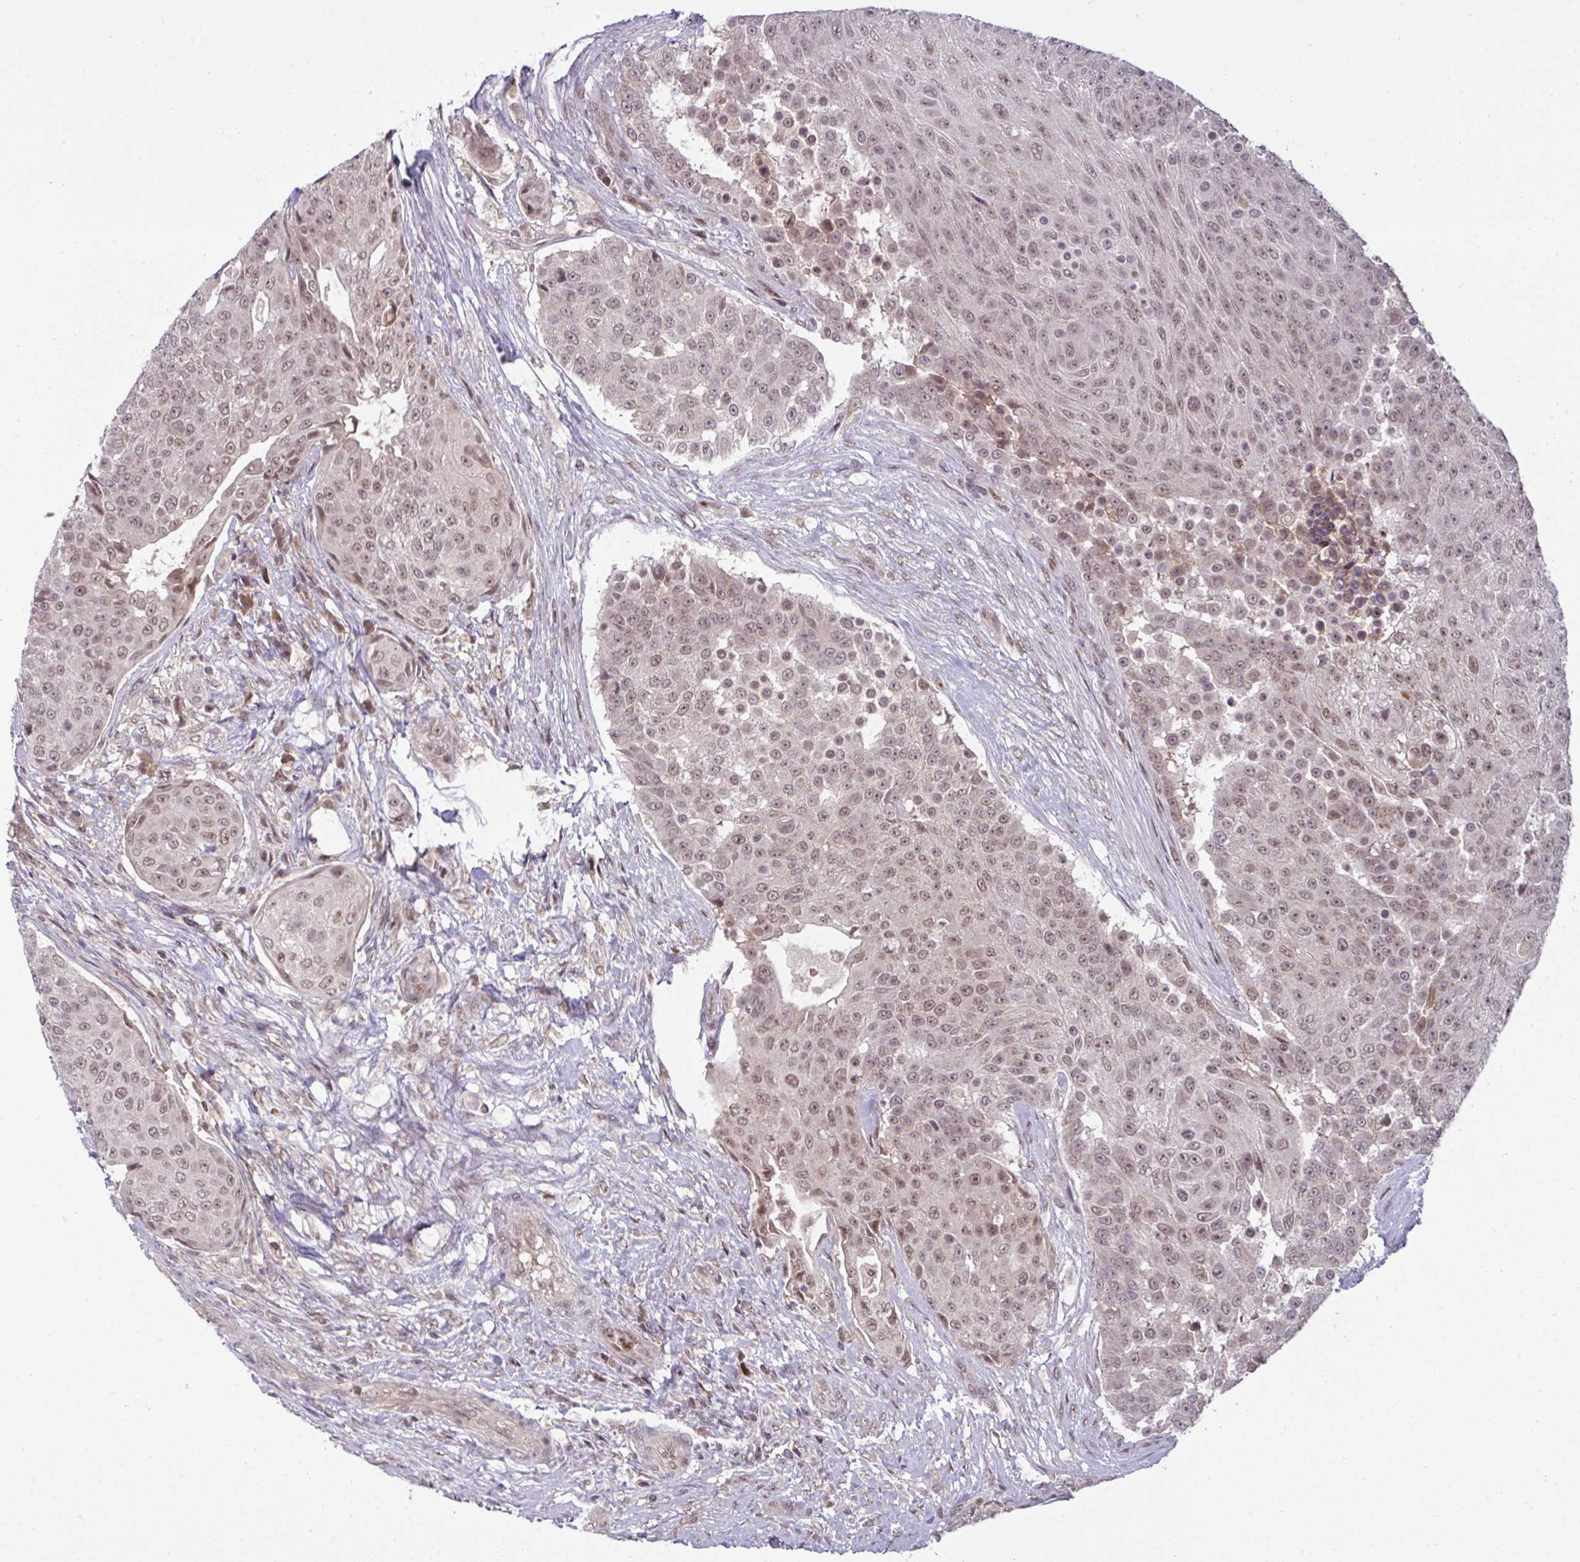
{"staining": {"intensity": "moderate", "quantity": ">75%", "location": "nuclear"}, "tissue": "urothelial cancer", "cell_type": "Tumor cells", "image_type": "cancer", "snomed": [{"axis": "morphology", "description": "Urothelial carcinoma, High grade"}, {"axis": "topography", "description": "Urinary bladder"}], "caption": "A brown stain highlights moderate nuclear staining of a protein in urothelial carcinoma (high-grade) tumor cells. Nuclei are stained in blue.", "gene": "KLF2", "patient": {"sex": "female", "age": 63}}